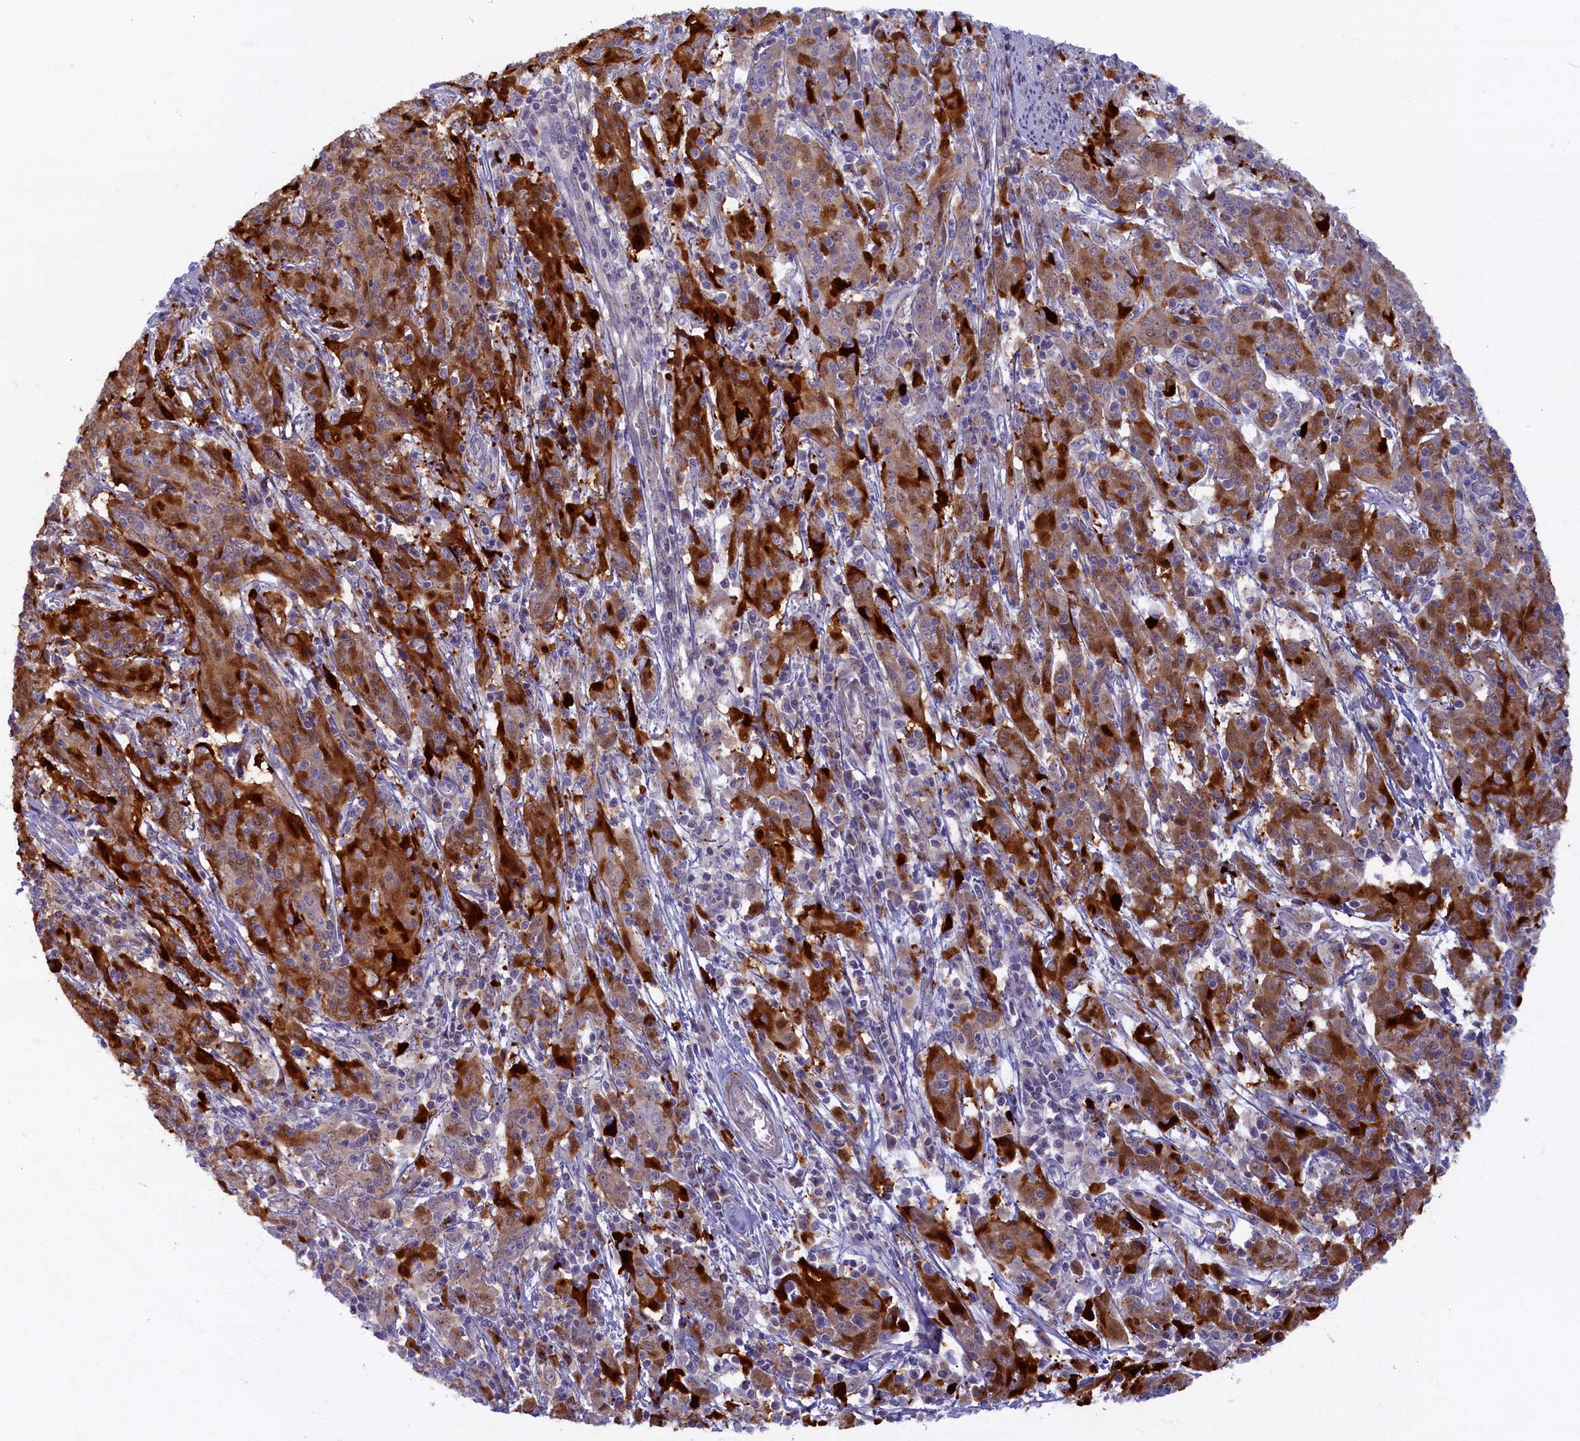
{"staining": {"intensity": "strong", "quantity": ">75%", "location": "cytoplasmic/membranous"}, "tissue": "cervical cancer", "cell_type": "Tumor cells", "image_type": "cancer", "snomed": [{"axis": "morphology", "description": "Squamous cell carcinoma, NOS"}, {"axis": "topography", "description": "Cervix"}], "caption": "A brown stain highlights strong cytoplasmic/membranous positivity of a protein in human cervical squamous cell carcinoma tumor cells. The staining is performed using DAB (3,3'-diaminobenzidine) brown chromogen to label protein expression. The nuclei are counter-stained blue using hematoxylin.", "gene": "FCSK", "patient": {"sex": "female", "age": 67}}